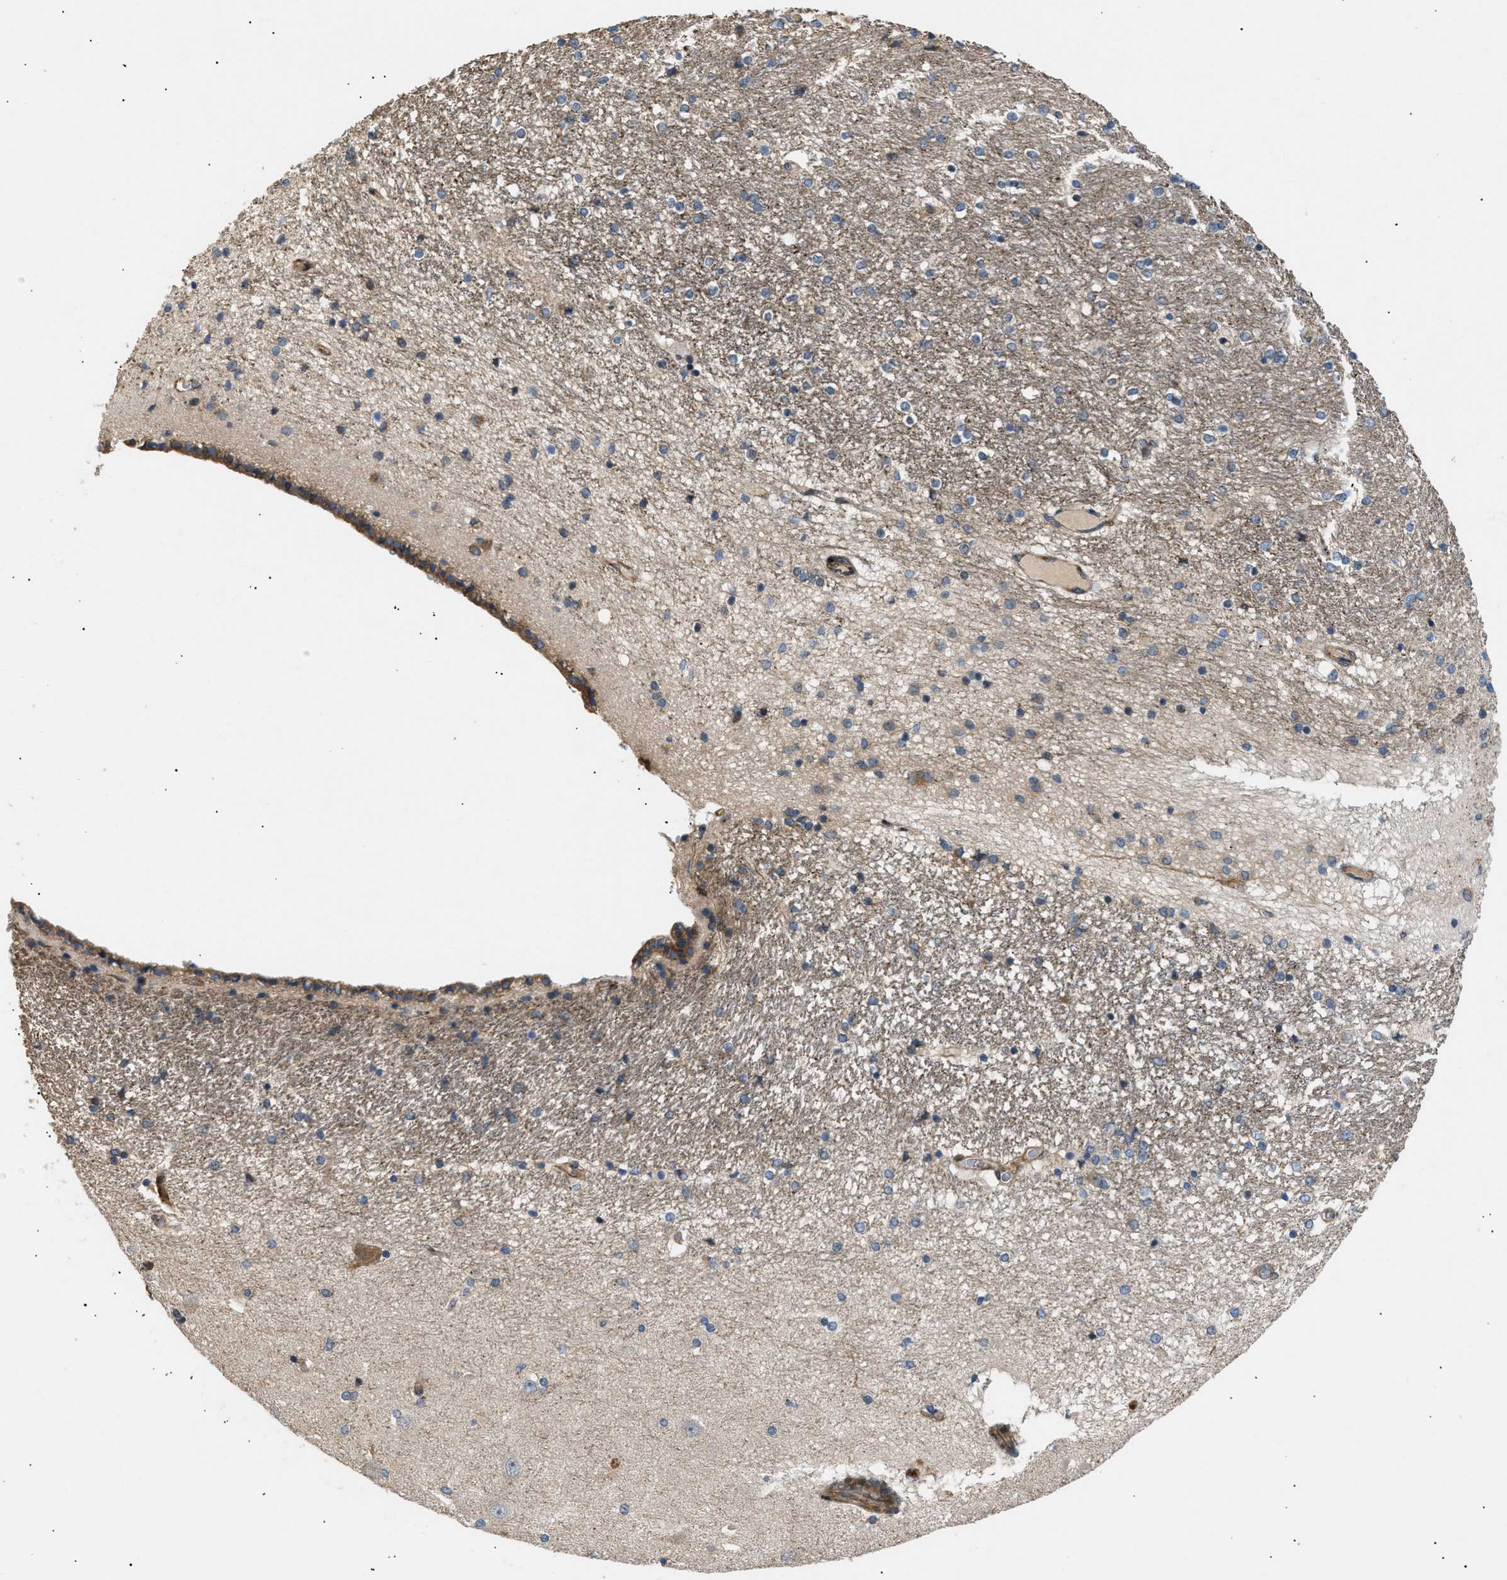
{"staining": {"intensity": "weak", "quantity": "<25%", "location": "cytoplasmic/membranous"}, "tissue": "hippocampus", "cell_type": "Glial cells", "image_type": "normal", "snomed": [{"axis": "morphology", "description": "Normal tissue, NOS"}, {"axis": "topography", "description": "Hippocampus"}], "caption": "A micrograph of human hippocampus is negative for staining in glial cells. (DAB IHC visualized using brightfield microscopy, high magnification).", "gene": "LYSMD3", "patient": {"sex": "female", "age": 54}}